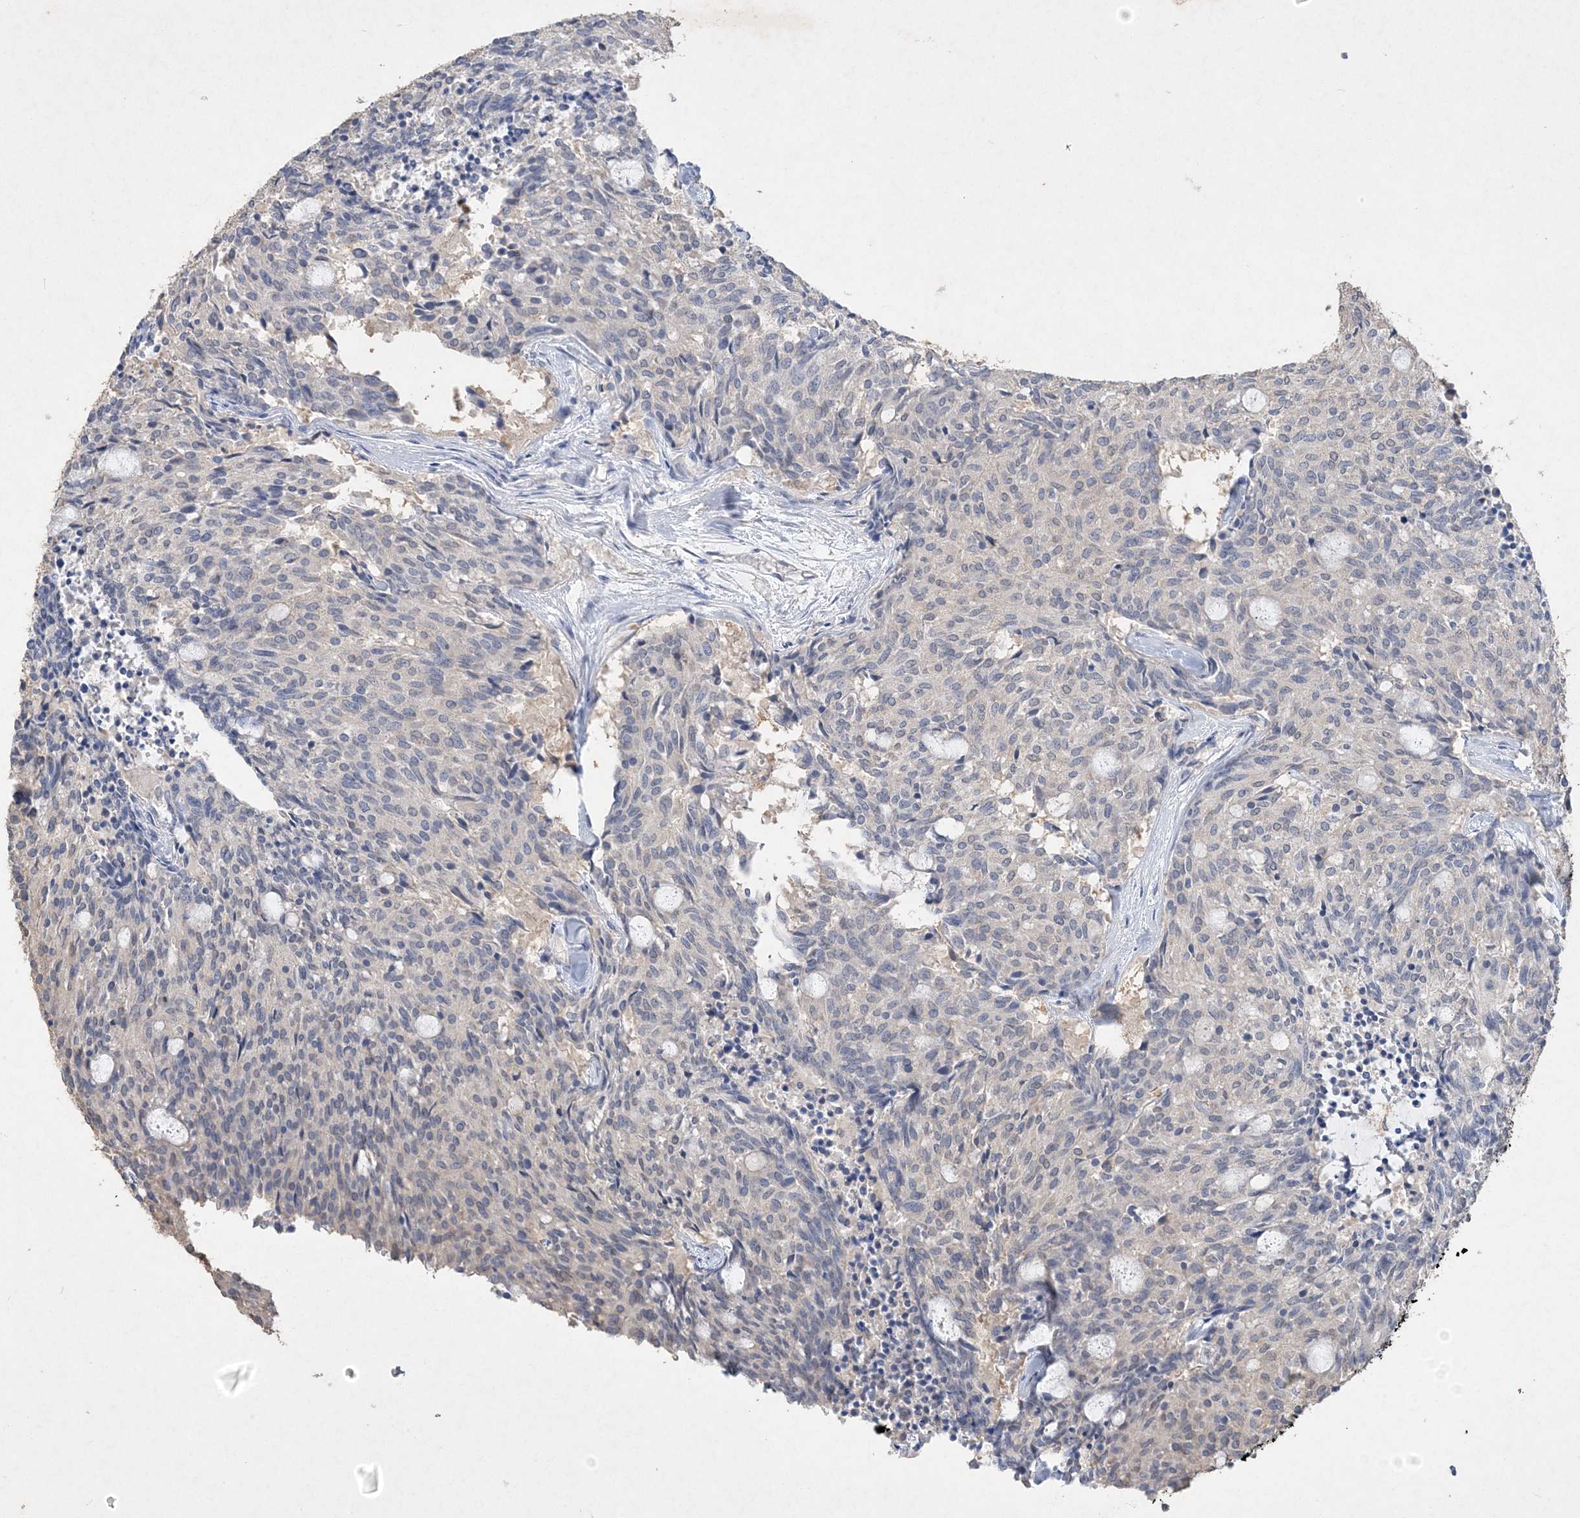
{"staining": {"intensity": "negative", "quantity": "none", "location": "none"}, "tissue": "carcinoid", "cell_type": "Tumor cells", "image_type": "cancer", "snomed": [{"axis": "morphology", "description": "Carcinoid, malignant, NOS"}, {"axis": "topography", "description": "Pancreas"}], "caption": "Immunohistochemistry image of human carcinoid (malignant) stained for a protein (brown), which displays no expression in tumor cells.", "gene": "C11orf58", "patient": {"sex": "female", "age": 54}}